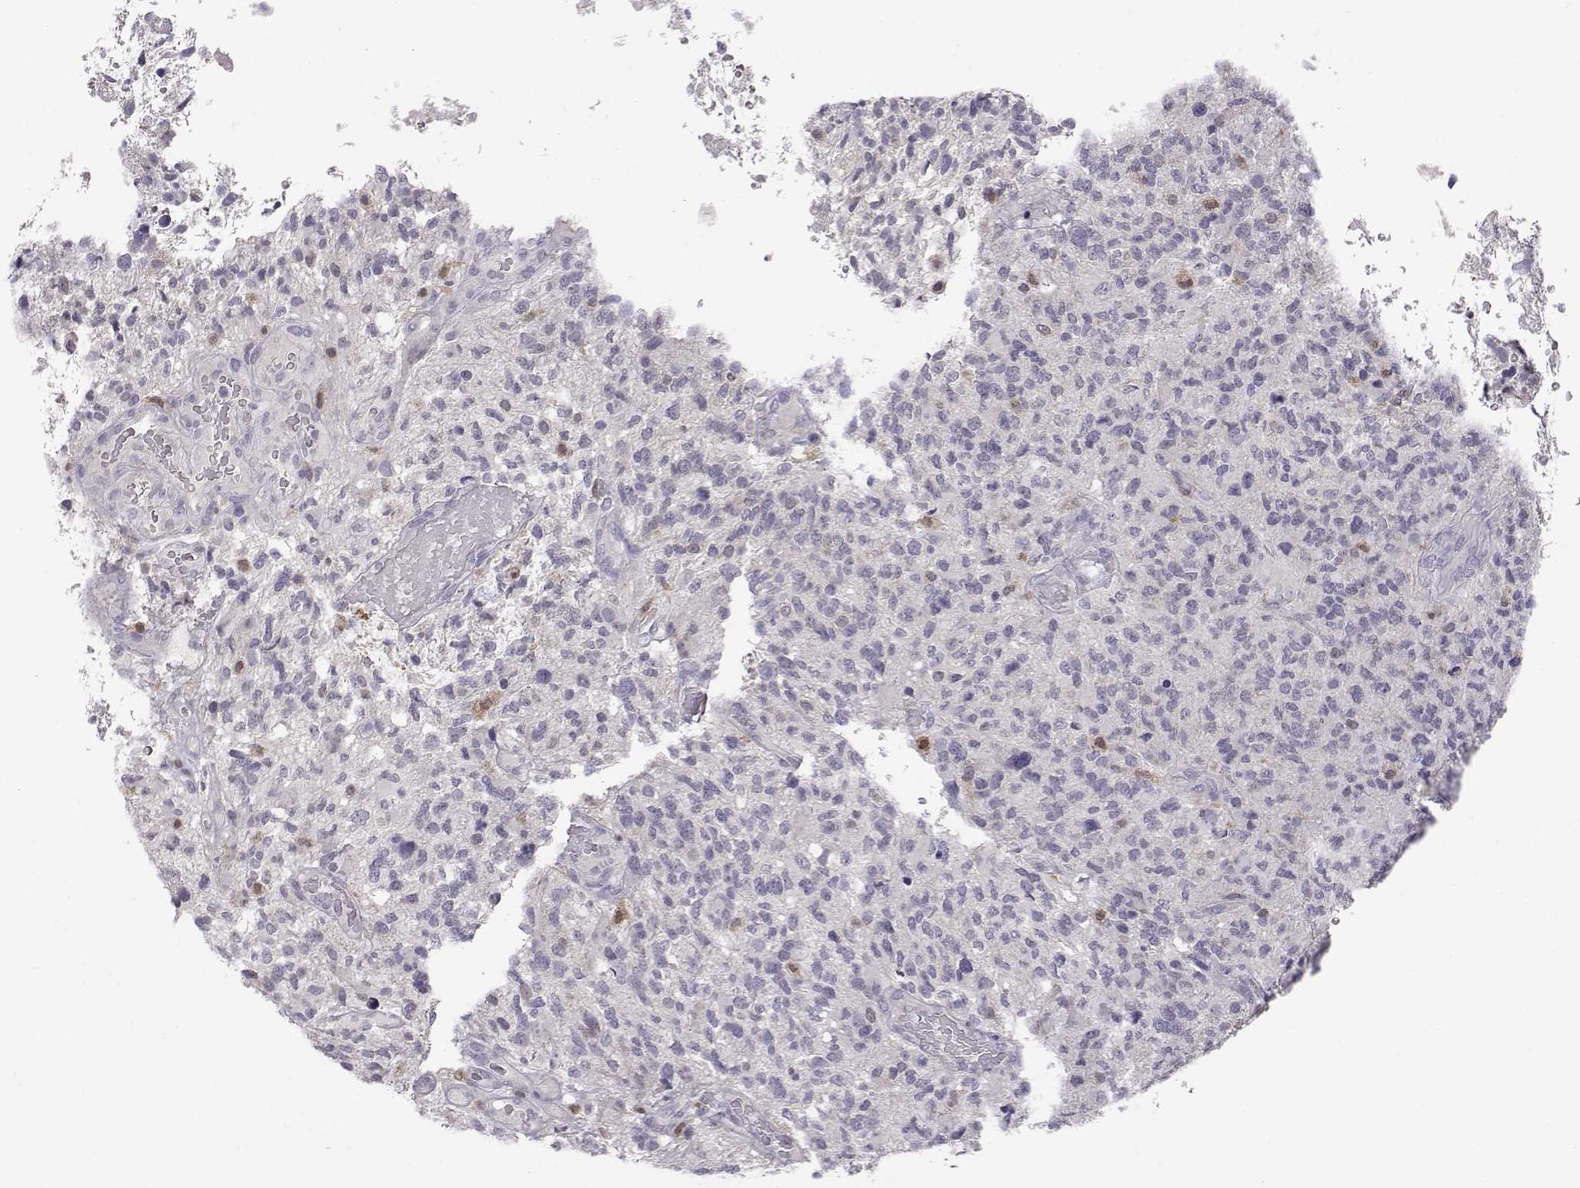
{"staining": {"intensity": "negative", "quantity": "none", "location": "none"}, "tissue": "glioma", "cell_type": "Tumor cells", "image_type": "cancer", "snomed": [{"axis": "morphology", "description": "Glioma, malignant, High grade"}, {"axis": "topography", "description": "Brain"}], "caption": "Malignant high-grade glioma was stained to show a protein in brown. There is no significant positivity in tumor cells.", "gene": "AKR1B1", "patient": {"sex": "female", "age": 71}}